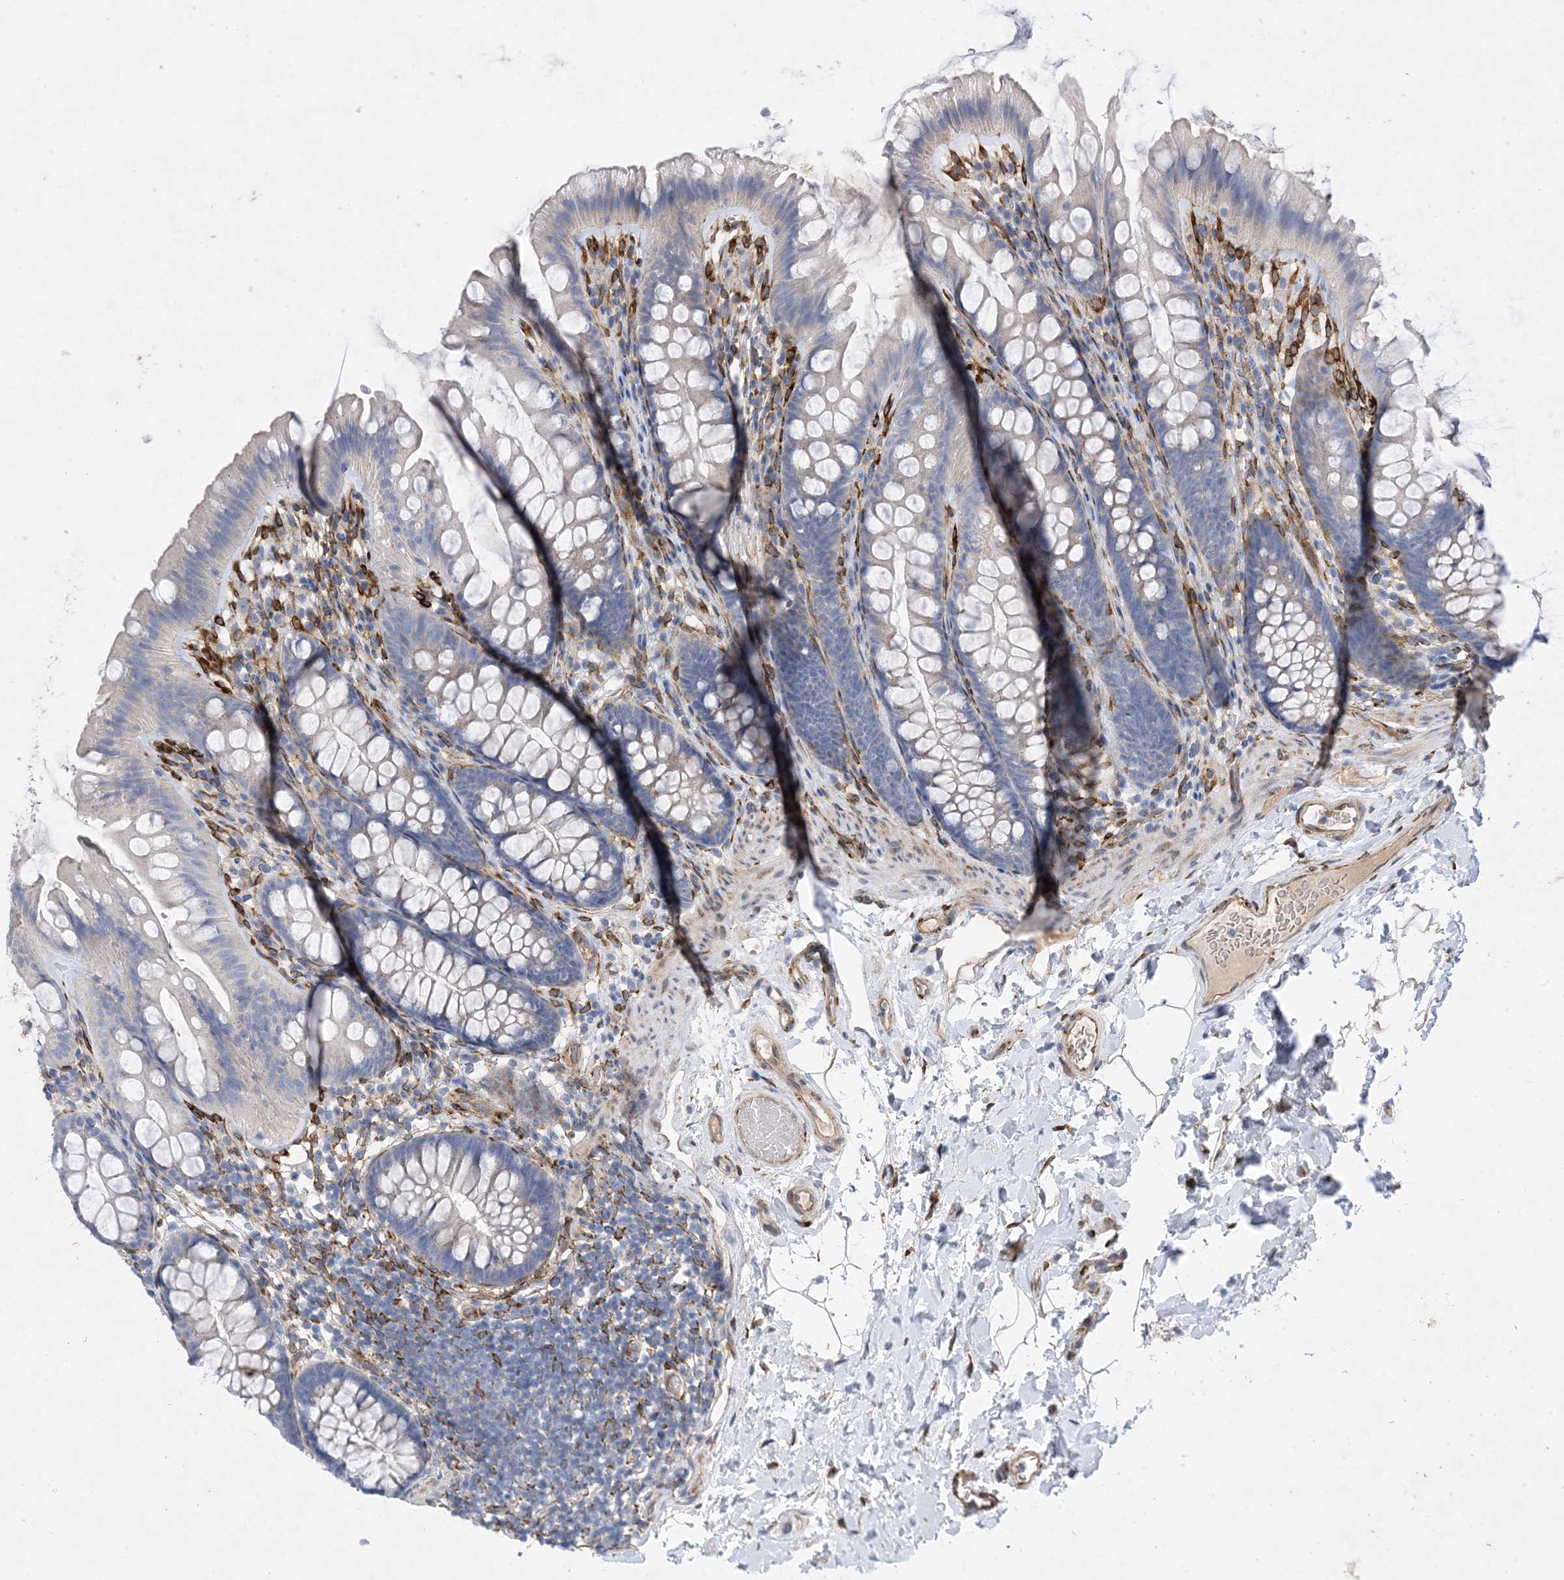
{"staining": {"intensity": "moderate", "quantity": ">75%", "location": "cytoplasmic/membranous"}, "tissue": "colon", "cell_type": "Endothelial cells", "image_type": "normal", "snomed": [{"axis": "morphology", "description": "Normal tissue, NOS"}, {"axis": "topography", "description": "Colon"}], "caption": "Endothelial cells show medium levels of moderate cytoplasmic/membranous expression in about >75% of cells in unremarkable human colon.", "gene": "RBMS3", "patient": {"sex": "female", "age": 62}}